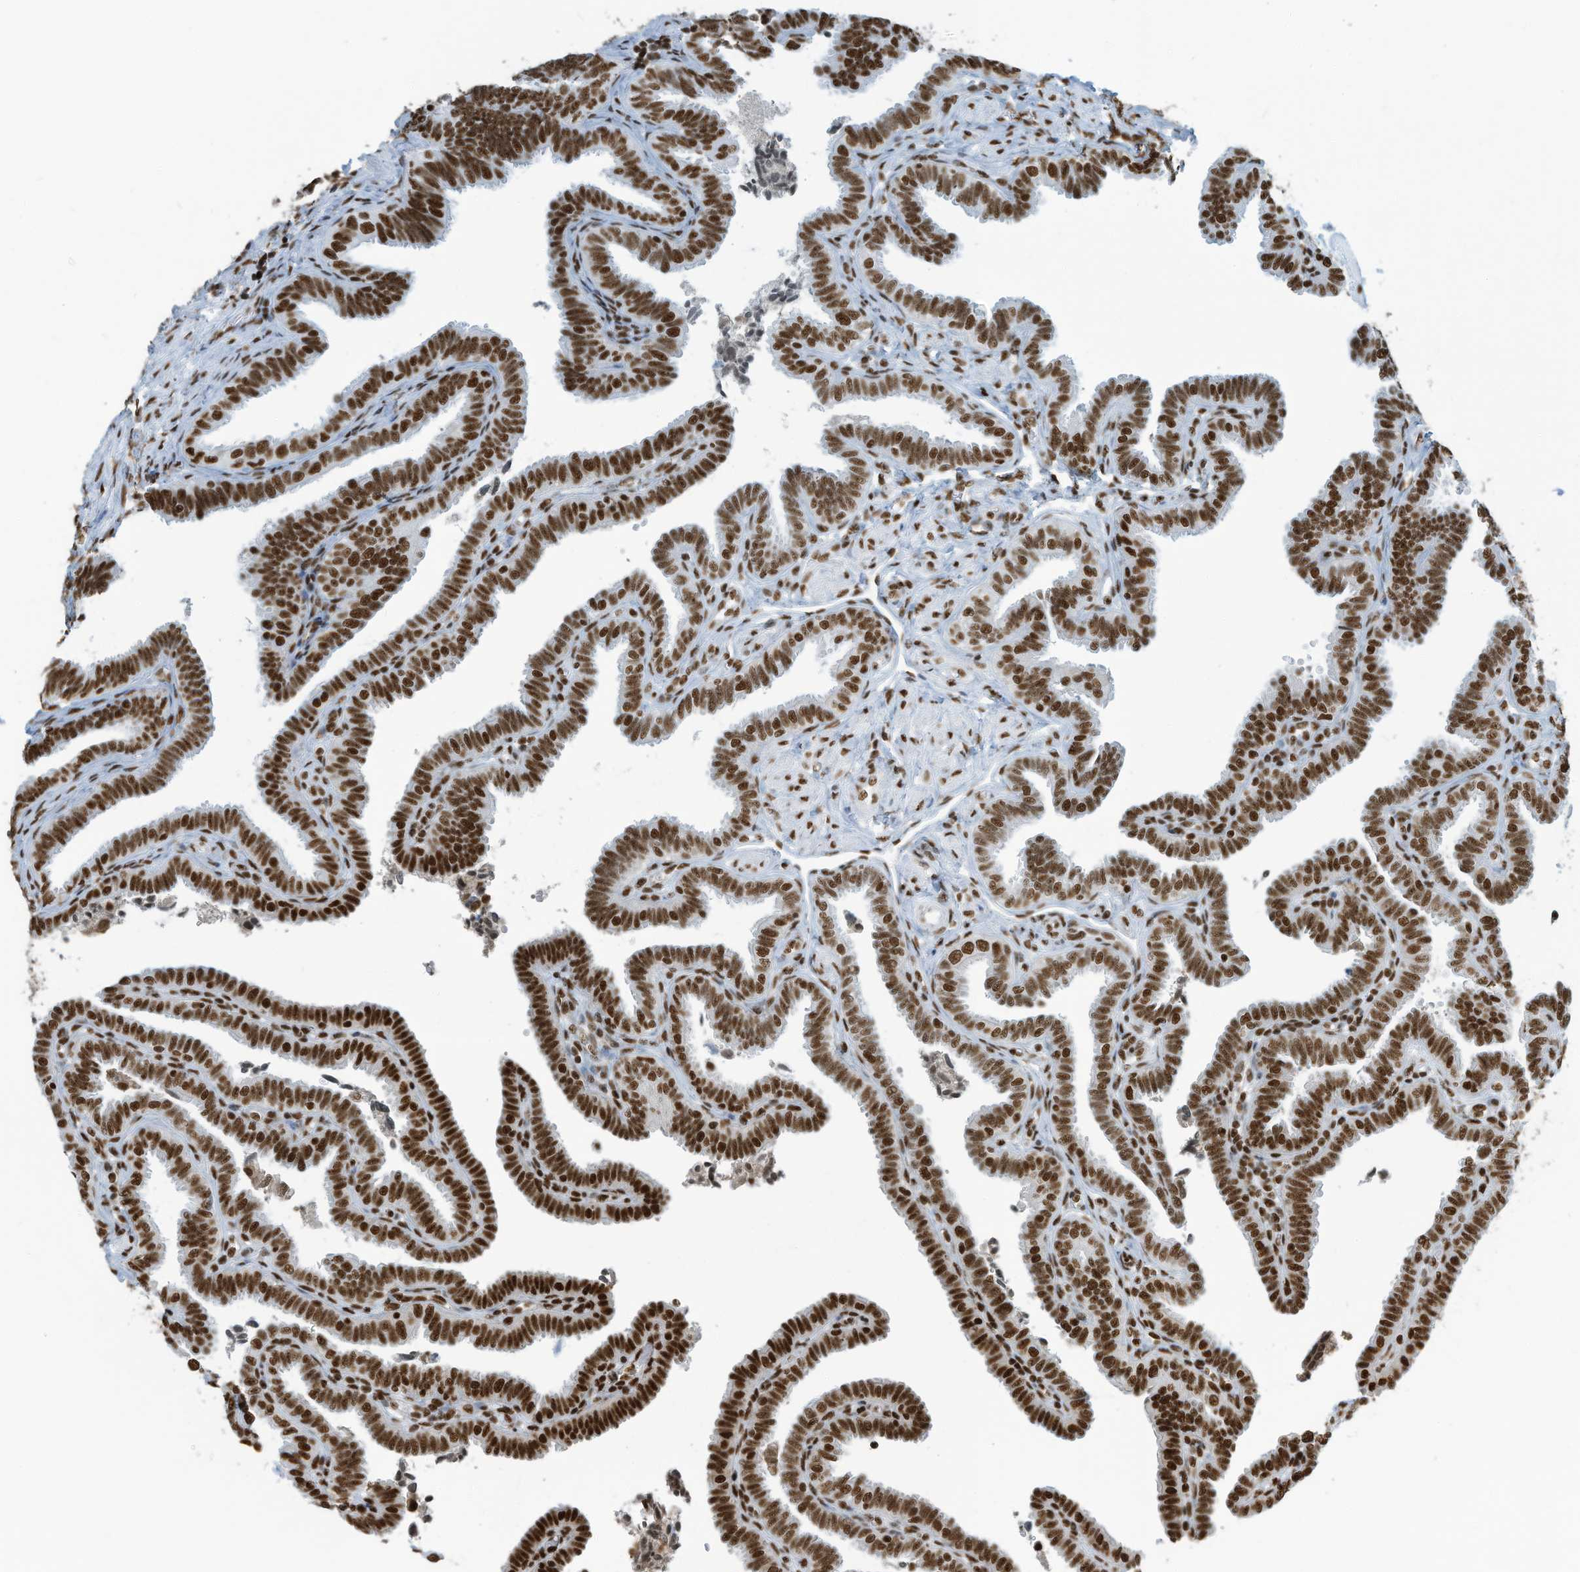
{"staining": {"intensity": "strong", "quantity": ">75%", "location": "nuclear"}, "tissue": "fallopian tube", "cell_type": "Glandular cells", "image_type": "normal", "snomed": [{"axis": "morphology", "description": "Normal tissue, NOS"}, {"axis": "topography", "description": "Fallopian tube"}], "caption": "A brown stain shows strong nuclear expression of a protein in glandular cells of normal human fallopian tube.", "gene": "ENSG00000257390", "patient": {"sex": "female", "age": 39}}